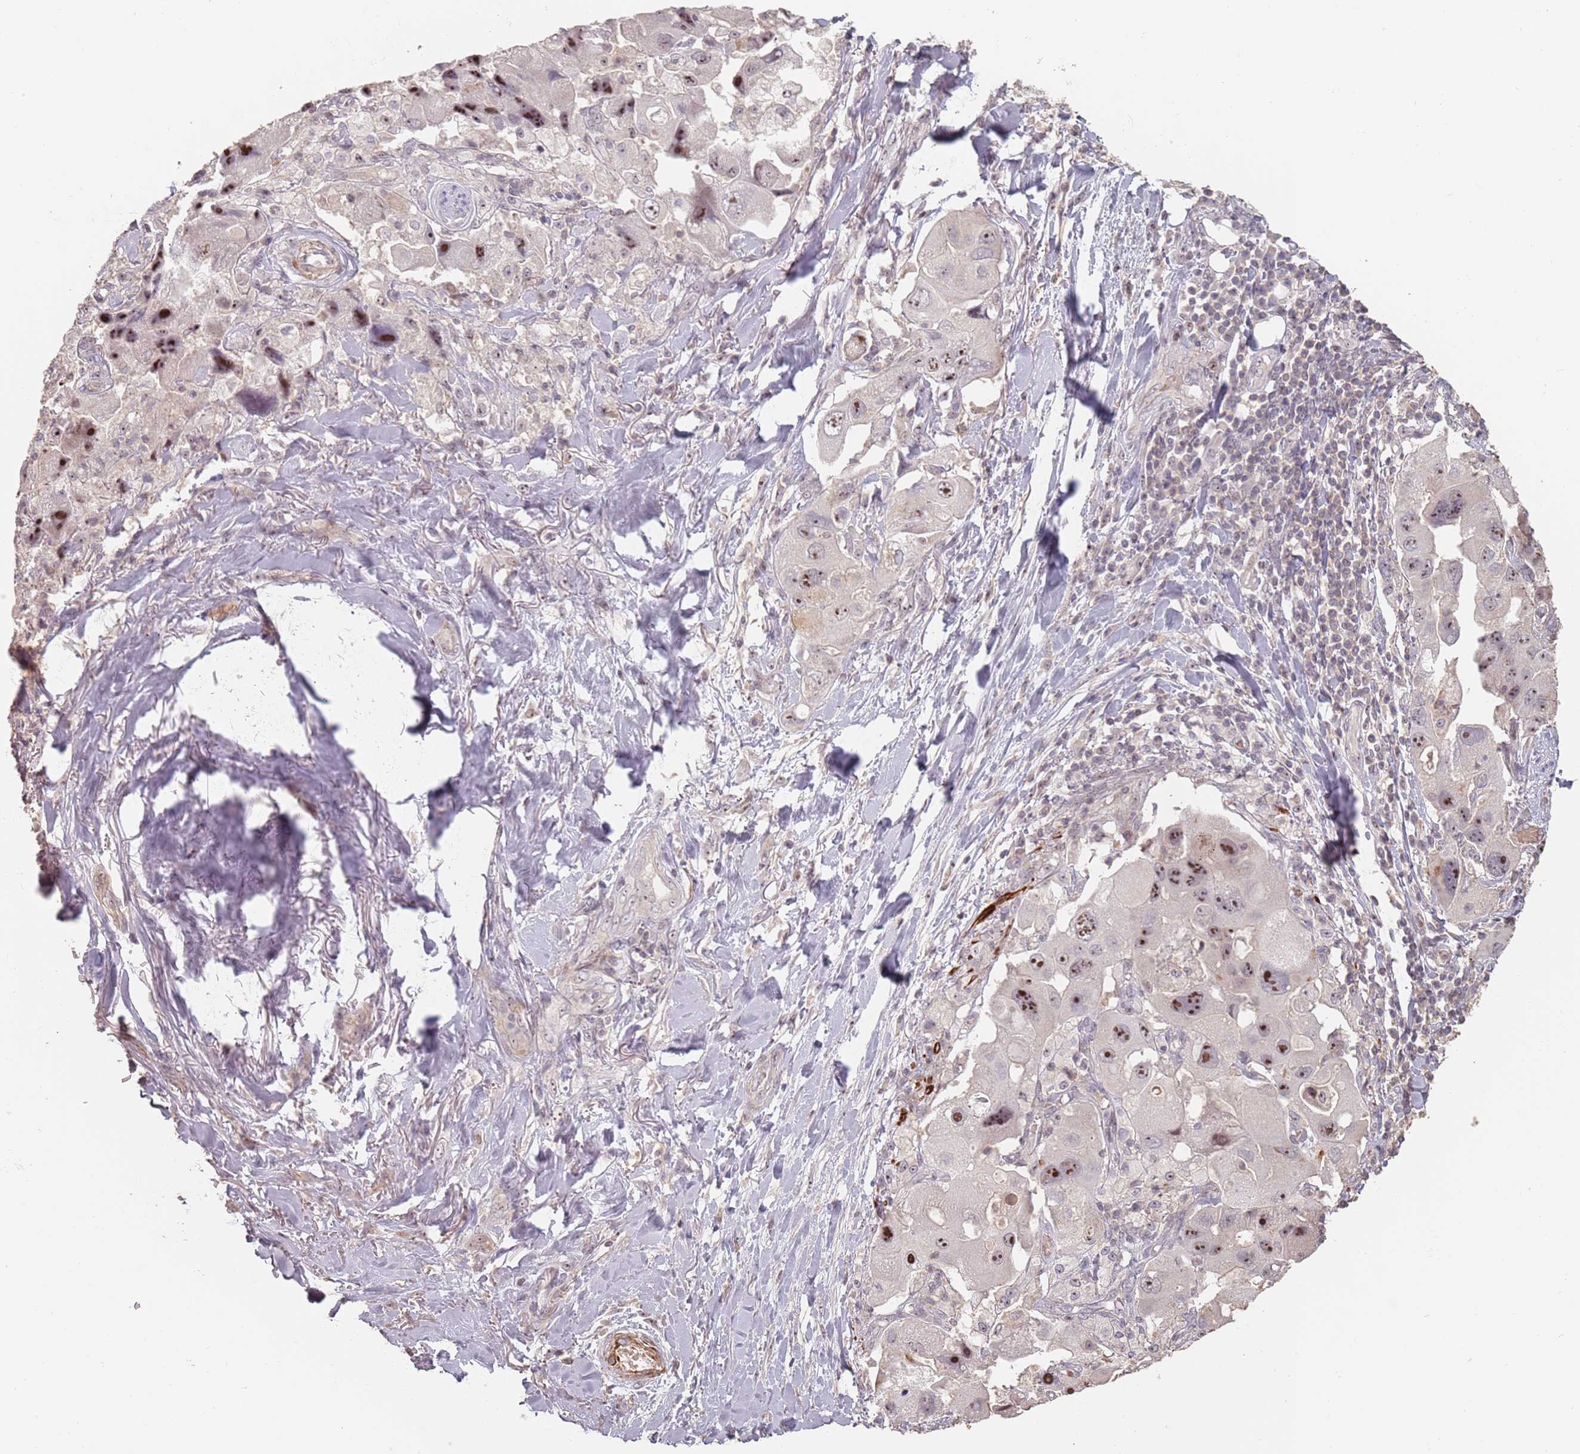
{"staining": {"intensity": "moderate", "quantity": "25%-75%", "location": "nuclear"}, "tissue": "lung cancer", "cell_type": "Tumor cells", "image_type": "cancer", "snomed": [{"axis": "morphology", "description": "Adenocarcinoma, NOS"}, {"axis": "topography", "description": "Lung"}], "caption": "Protein positivity by immunohistochemistry (IHC) reveals moderate nuclear positivity in approximately 25%-75% of tumor cells in lung adenocarcinoma.", "gene": "ADTRP", "patient": {"sex": "female", "age": 54}}